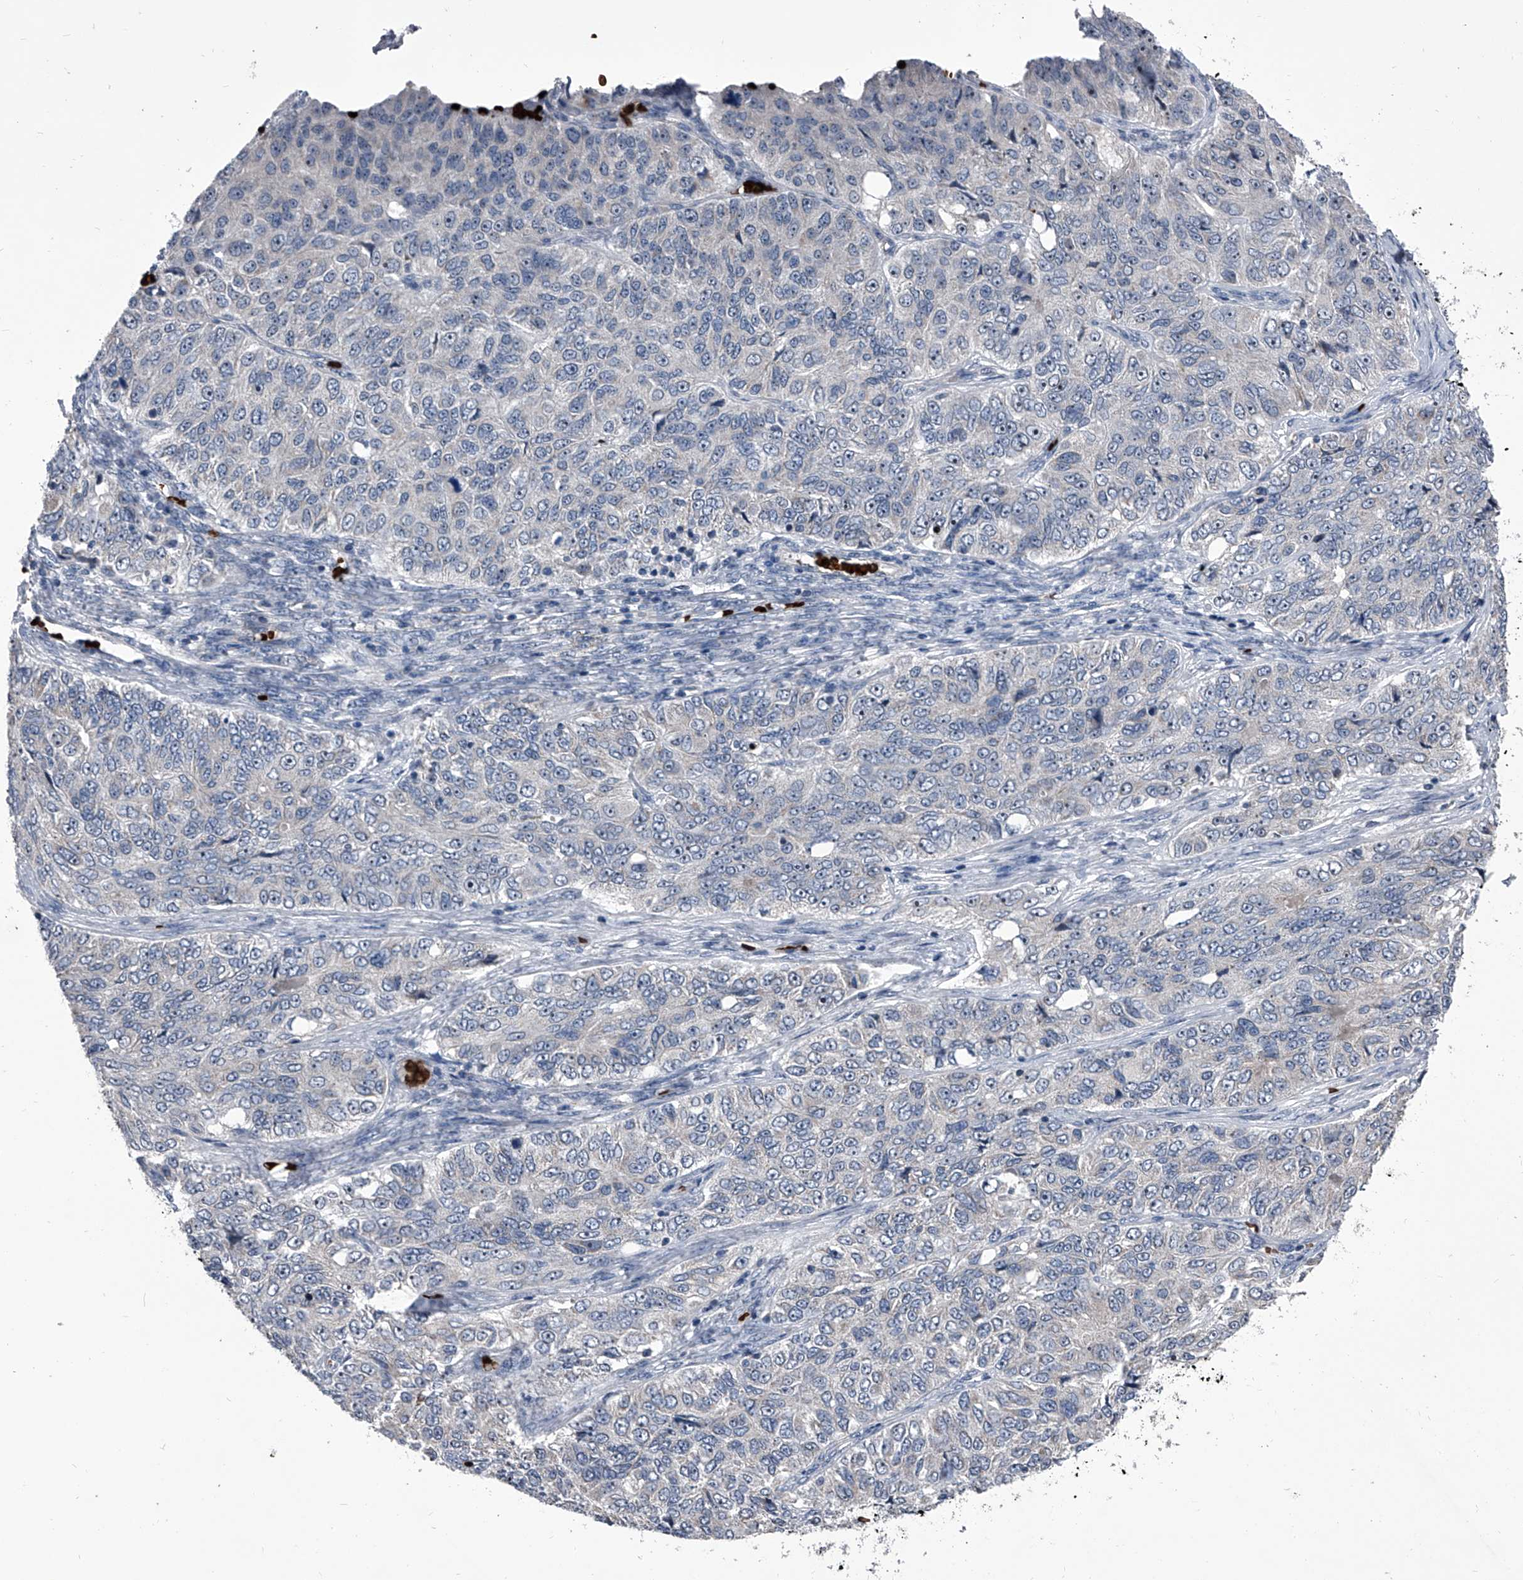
{"staining": {"intensity": "negative", "quantity": "none", "location": "none"}, "tissue": "ovarian cancer", "cell_type": "Tumor cells", "image_type": "cancer", "snomed": [{"axis": "morphology", "description": "Carcinoma, endometroid"}, {"axis": "topography", "description": "Ovary"}], "caption": "Histopathology image shows no significant protein positivity in tumor cells of endometroid carcinoma (ovarian).", "gene": "CEP85L", "patient": {"sex": "female", "age": 51}}